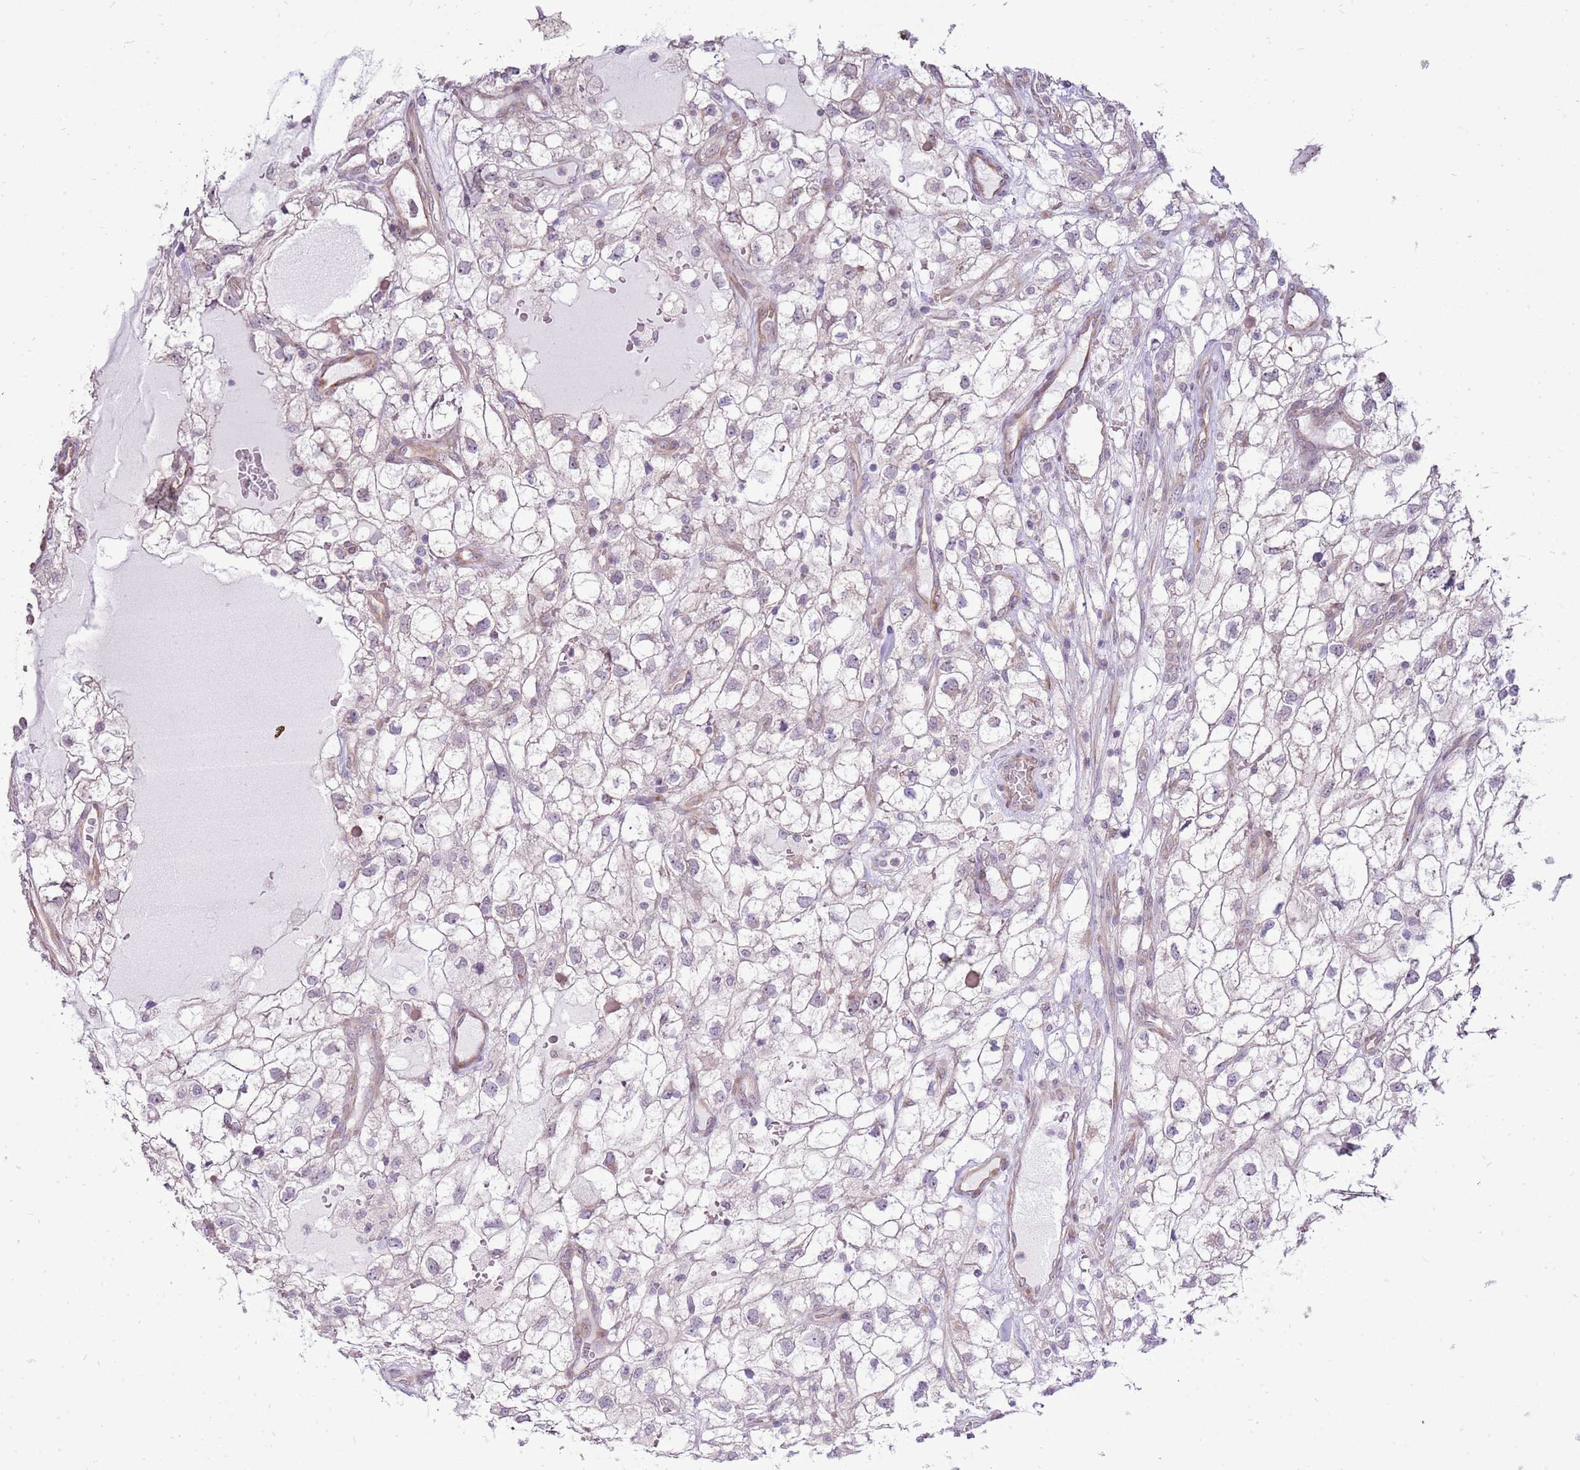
{"staining": {"intensity": "weak", "quantity": "<25%", "location": "cytoplasmic/membranous"}, "tissue": "renal cancer", "cell_type": "Tumor cells", "image_type": "cancer", "snomed": [{"axis": "morphology", "description": "Adenocarcinoma, NOS"}, {"axis": "topography", "description": "Kidney"}], "caption": "DAB (3,3'-diaminobenzidine) immunohistochemical staining of human renal adenocarcinoma reveals no significant positivity in tumor cells.", "gene": "UGGT2", "patient": {"sex": "male", "age": 59}}